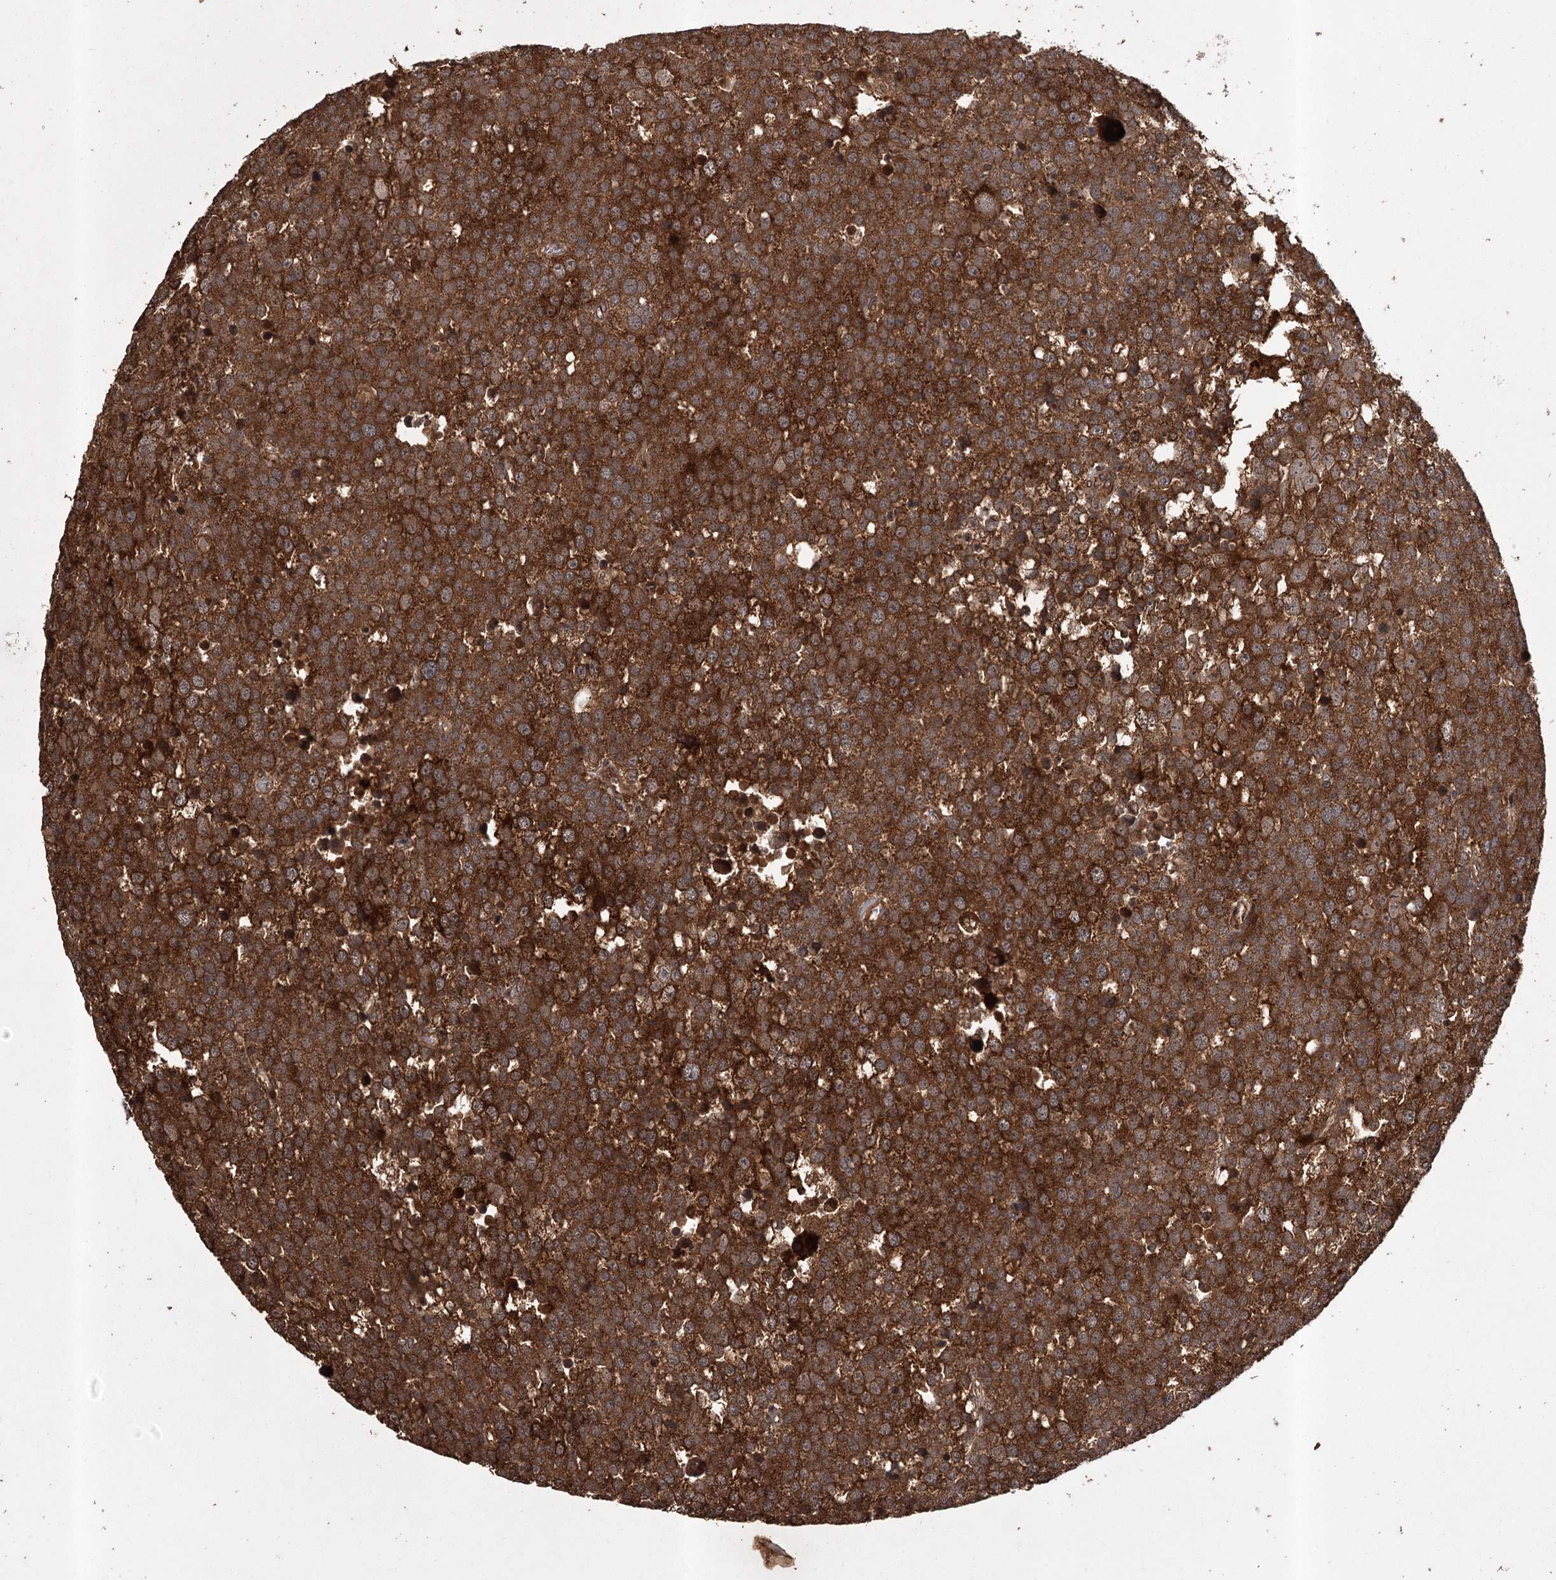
{"staining": {"intensity": "strong", "quantity": ">75%", "location": "cytoplasmic/membranous"}, "tissue": "testis cancer", "cell_type": "Tumor cells", "image_type": "cancer", "snomed": [{"axis": "morphology", "description": "Seminoma, NOS"}, {"axis": "topography", "description": "Testis"}], "caption": "Protein staining reveals strong cytoplasmic/membranous positivity in about >75% of tumor cells in testis seminoma.", "gene": "RPAP3", "patient": {"sex": "male", "age": 71}}